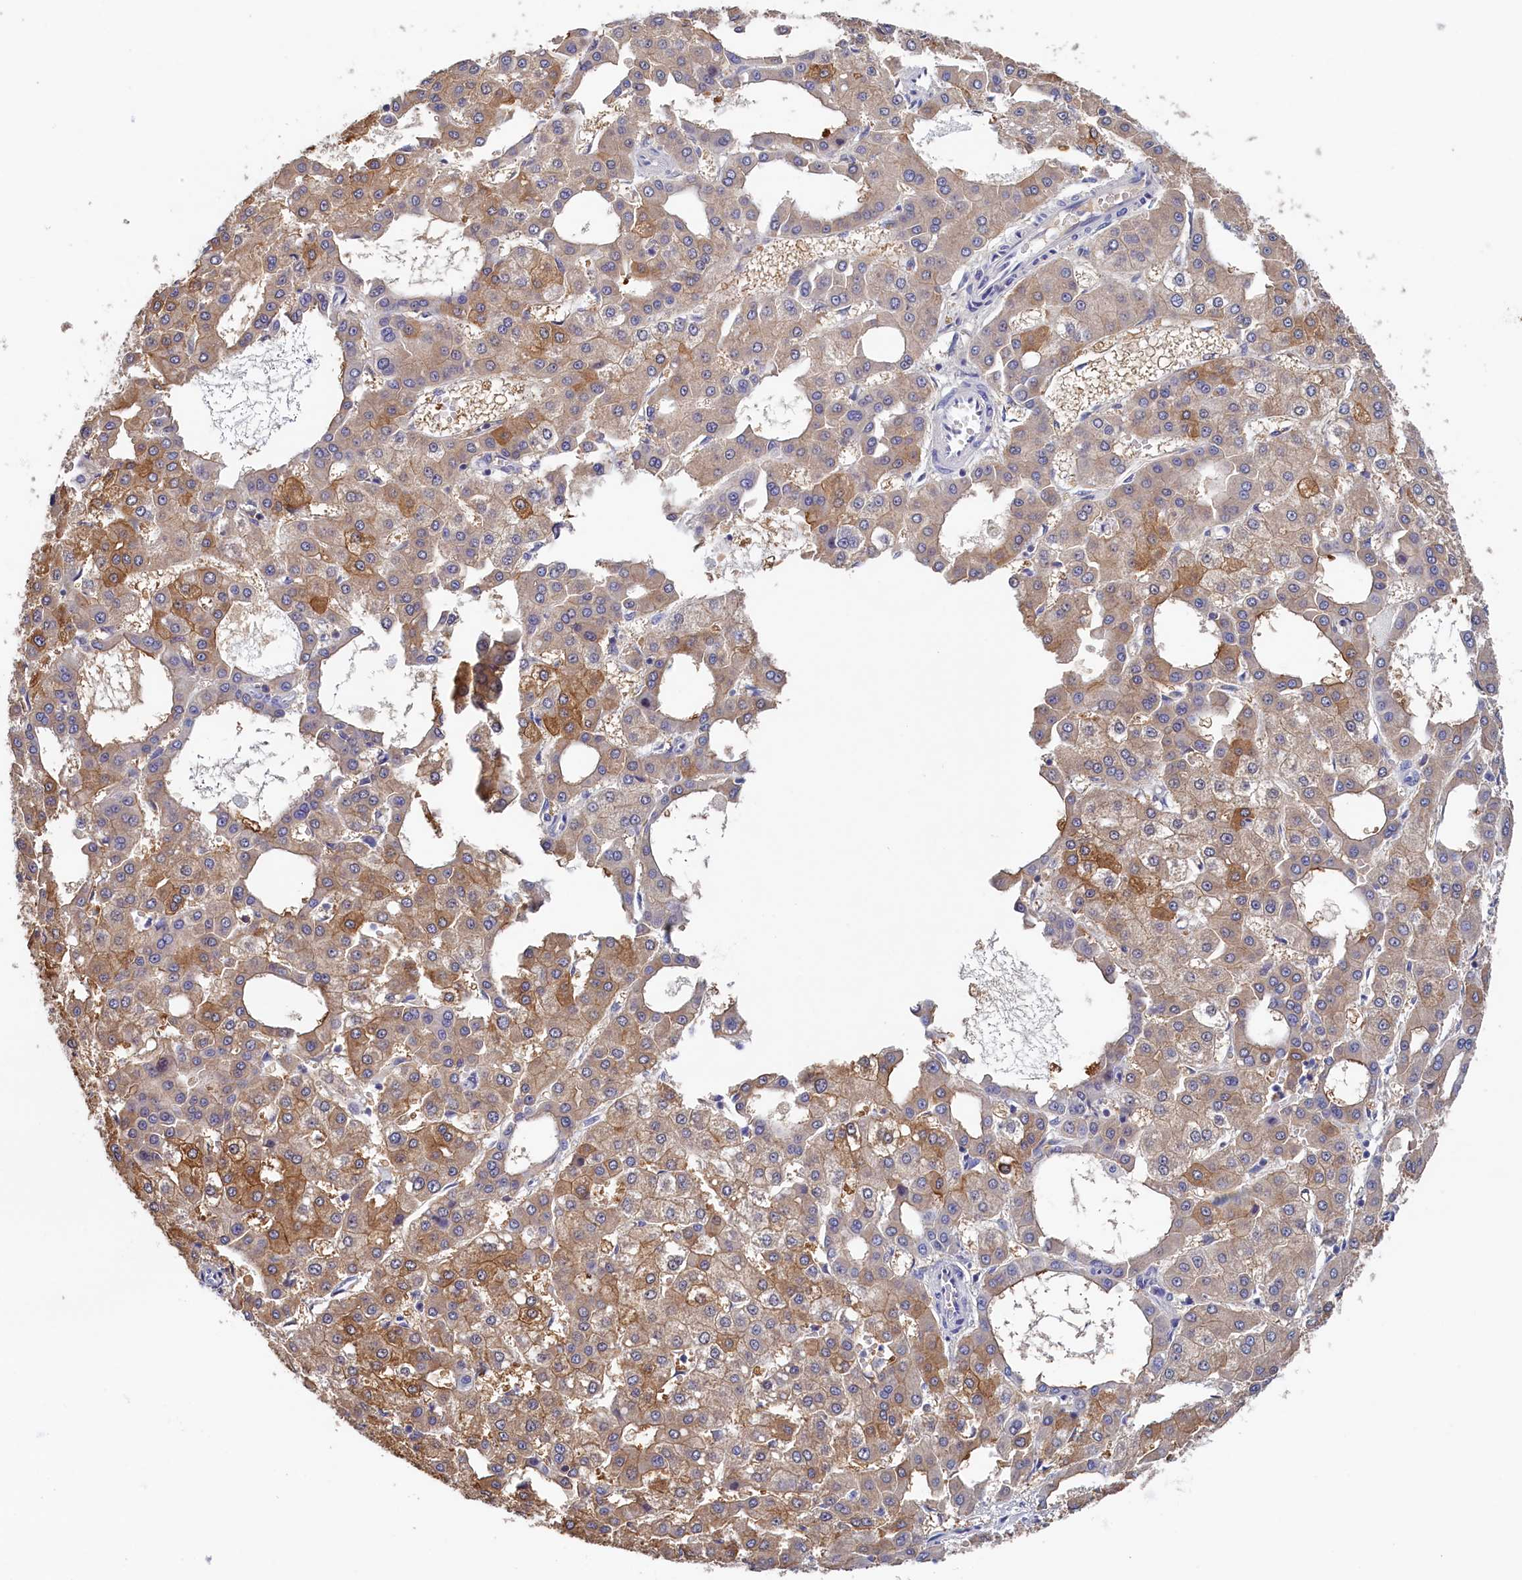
{"staining": {"intensity": "moderate", "quantity": ">75%", "location": "cytoplasmic/membranous"}, "tissue": "liver cancer", "cell_type": "Tumor cells", "image_type": "cancer", "snomed": [{"axis": "morphology", "description": "Carcinoma, Hepatocellular, NOS"}, {"axis": "topography", "description": "Liver"}], "caption": "High-magnification brightfield microscopy of liver hepatocellular carcinoma stained with DAB (3,3'-diaminobenzidine) (brown) and counterstained with hematoxylin (blue). tumor cells exhibit moderate cytoplasmic/membranous expression is identified in approximately>75% of cells.", "gene": "MOSPD3", "patient": {"sex": "male", "age": 47}}